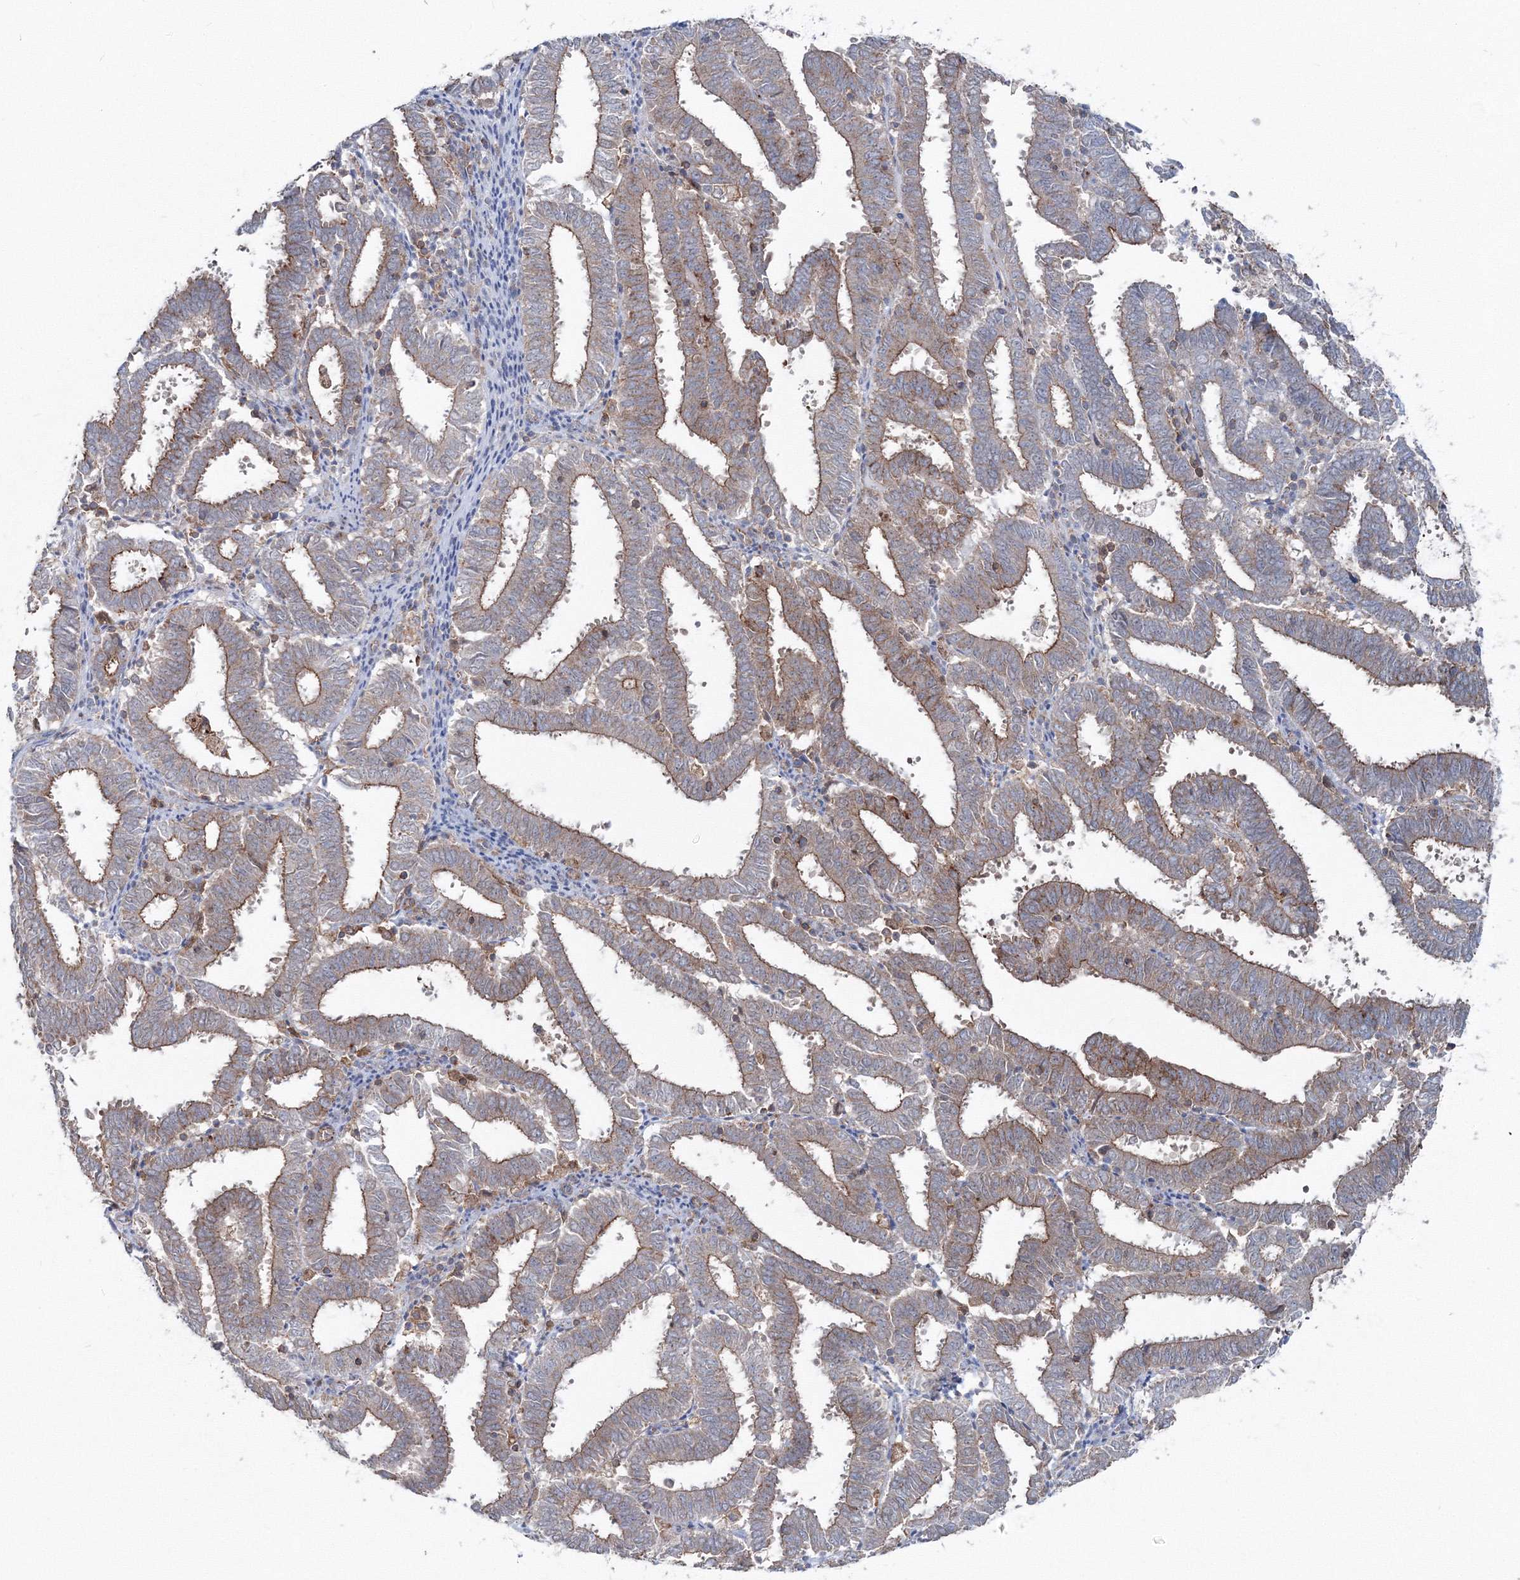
{"staining": {"intensity": "moderate", "quantity": "25%-75%", "location": "cytoplasmic/membranous"}, "tissue": "endometrial cancer", "cell_type": "Tumor cells", "image_type": "cancer", "snomed": [{"axis": "morphology", "description": "Adenocarcinoma, NOS"}, {"axis": "topography", "description": "Uterus"}], "caption": "DAB (3,3'-diaminobenzidine) immunohistochemical staining of adenocarcinoma (endometrial) displays moderate cytoplasmic/membranous protein expression in about 25%-75% of tumor cells.", "gene": "GGA2", "patient": {"sex": "female", "age": 83}}